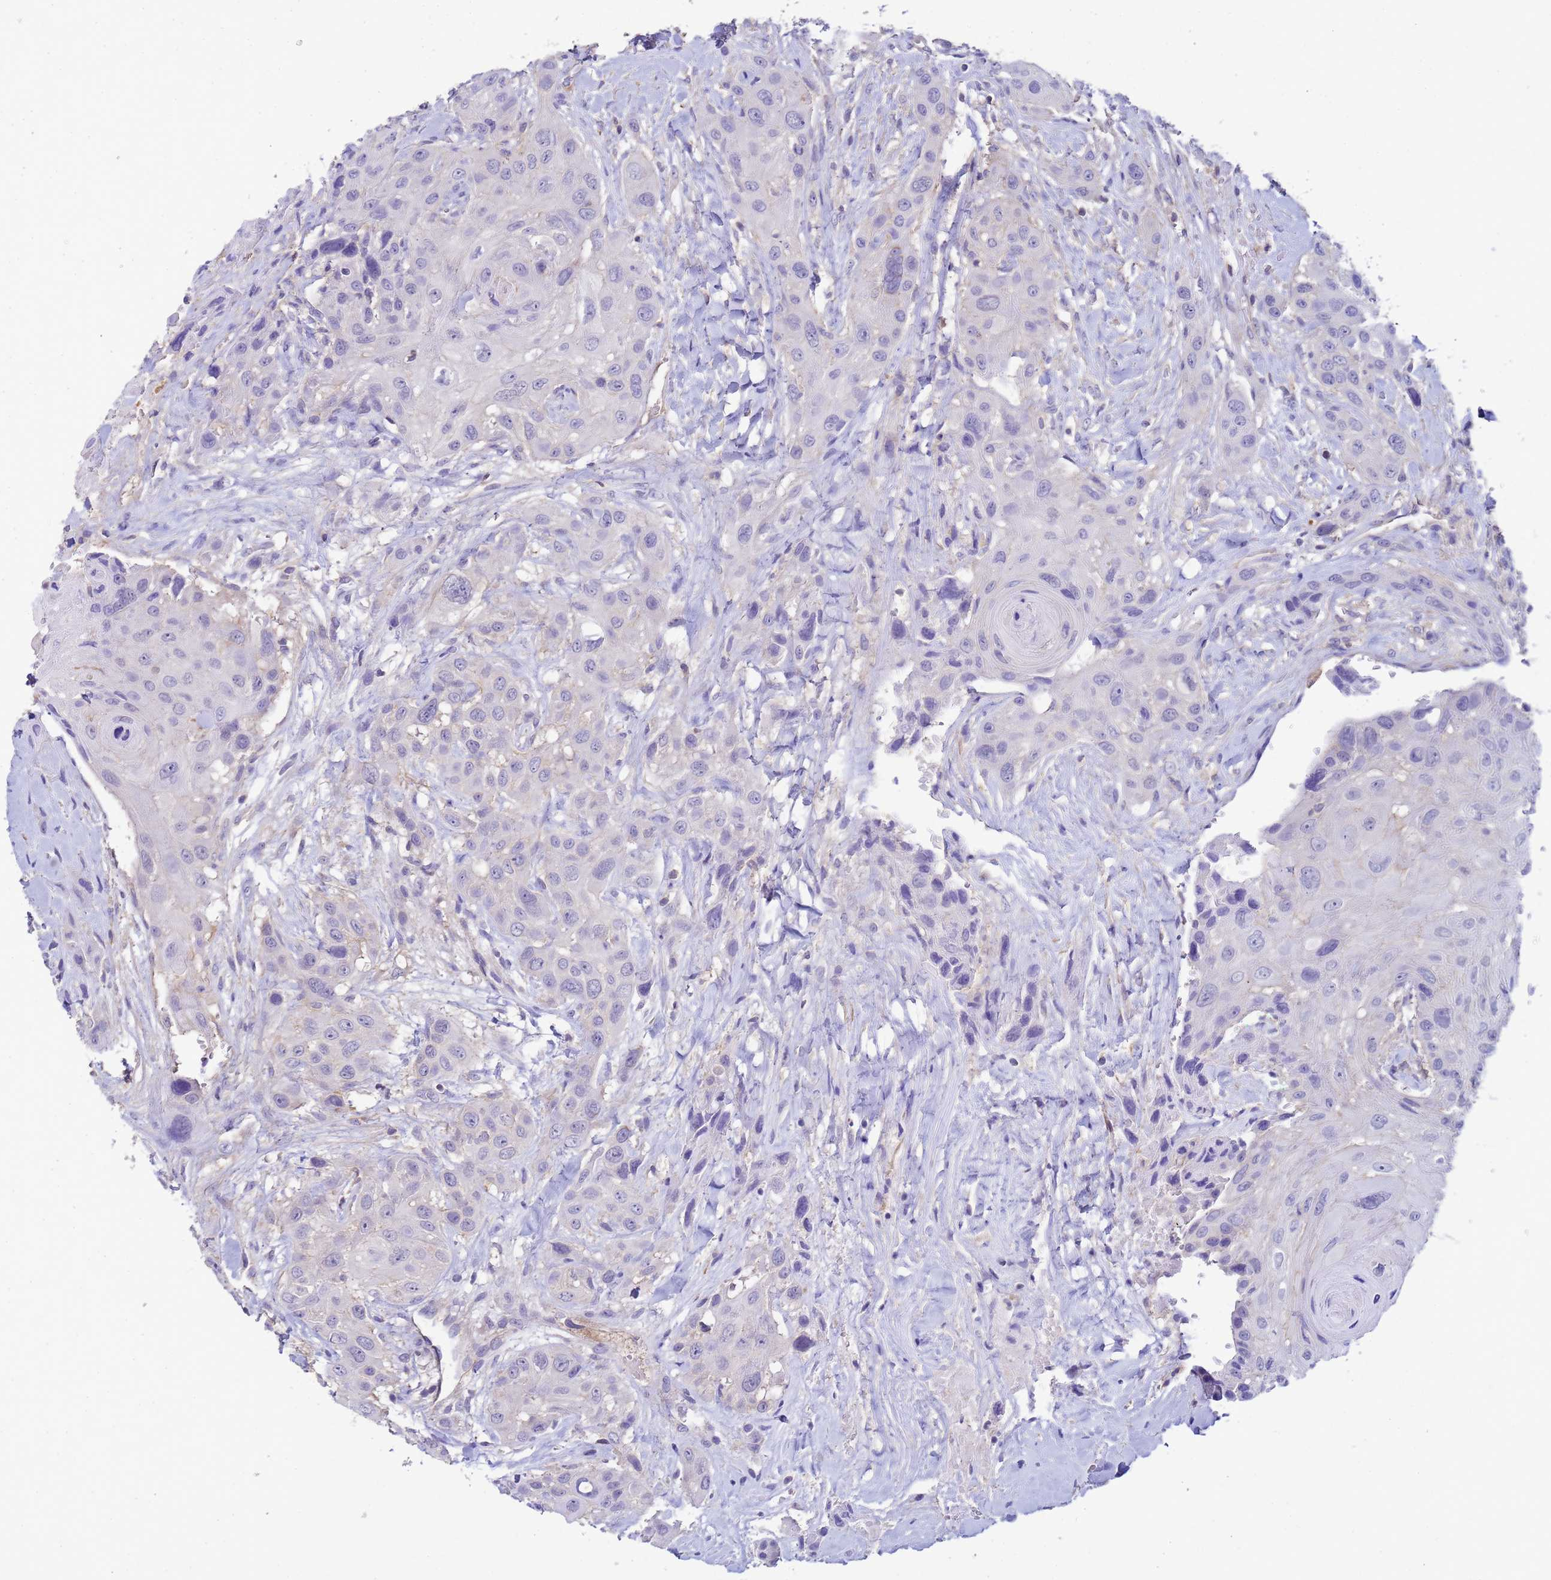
{"staining": {"intensity": "negative", "quantity": "none", "location": "none"}, "tissue": "head and neck cancer", "cell_type": "Tumor cells", "image_type": "cancer", "snomed": [{"axis": "morphology", "description": "Squamous cell carcinoma, NOS"}, {"axis": "topography", "description": "Head-Neck"}], "caption": "DAB (3,3'-diaminobenzidine) immunohistochemical staining of head and neck cancer exhibits no significant expression in tumor cells.", "gene": "KLHL13", "patient": {"sex": "male", "age": 81}}